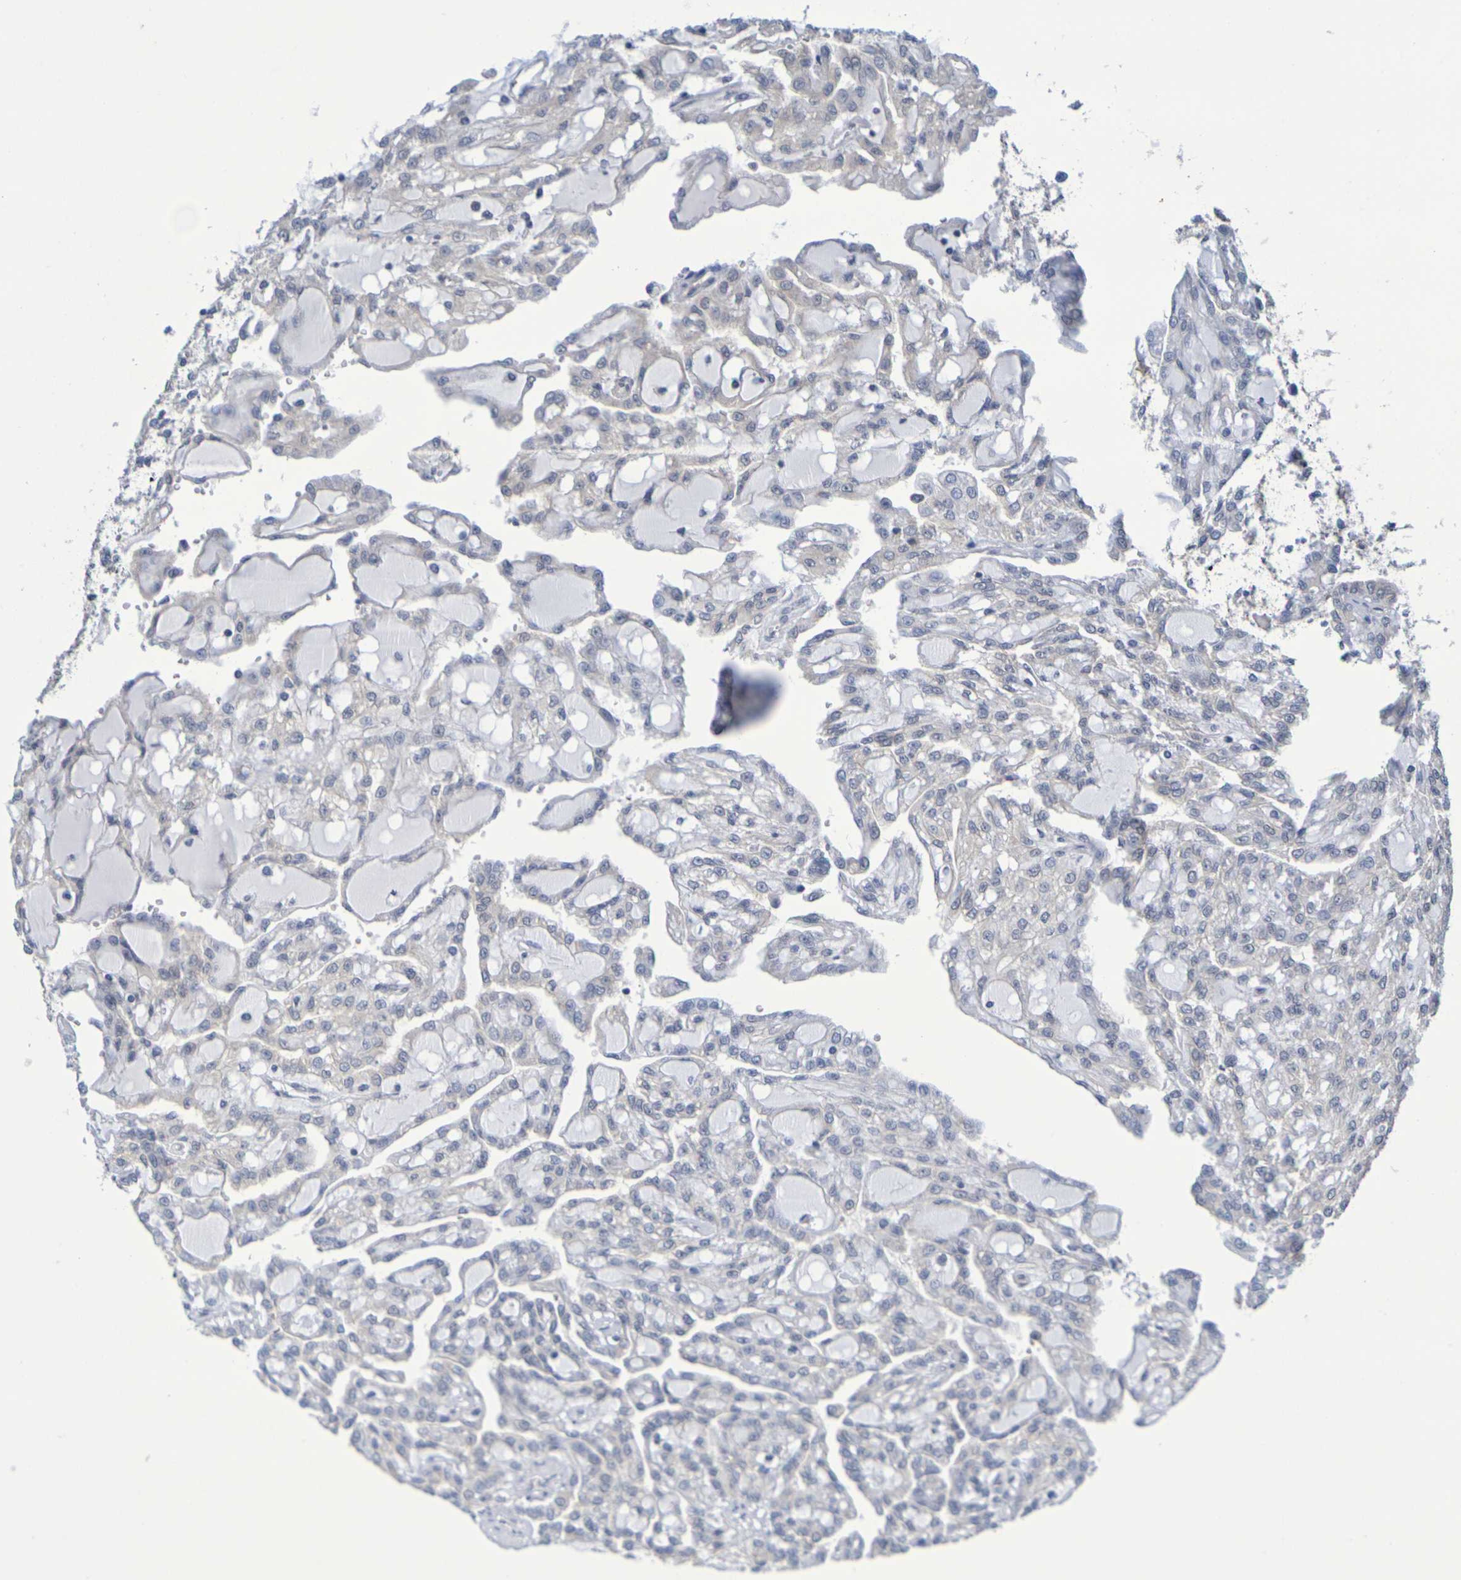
{"staining": {"intensity": "weak", "quantity": ">75%", "location": "cytoplasmic/membranous"}, "tissue": "renal cancer", "cell_type": "Tumor cells", "image_type": "cancer", "snomed": [{"axis": "morphology", "description": "Adenocarcinoma, NOS"}, {"axis": "topography", "description": "Kidney"}], "caption": "Weak cytoplasmic/membranous positivity is present in approximately >75% of tumor cells in renal adenocarcinoma.", "gene": "CHRNB1", "patient": {"sex": "male", "age": 63}}